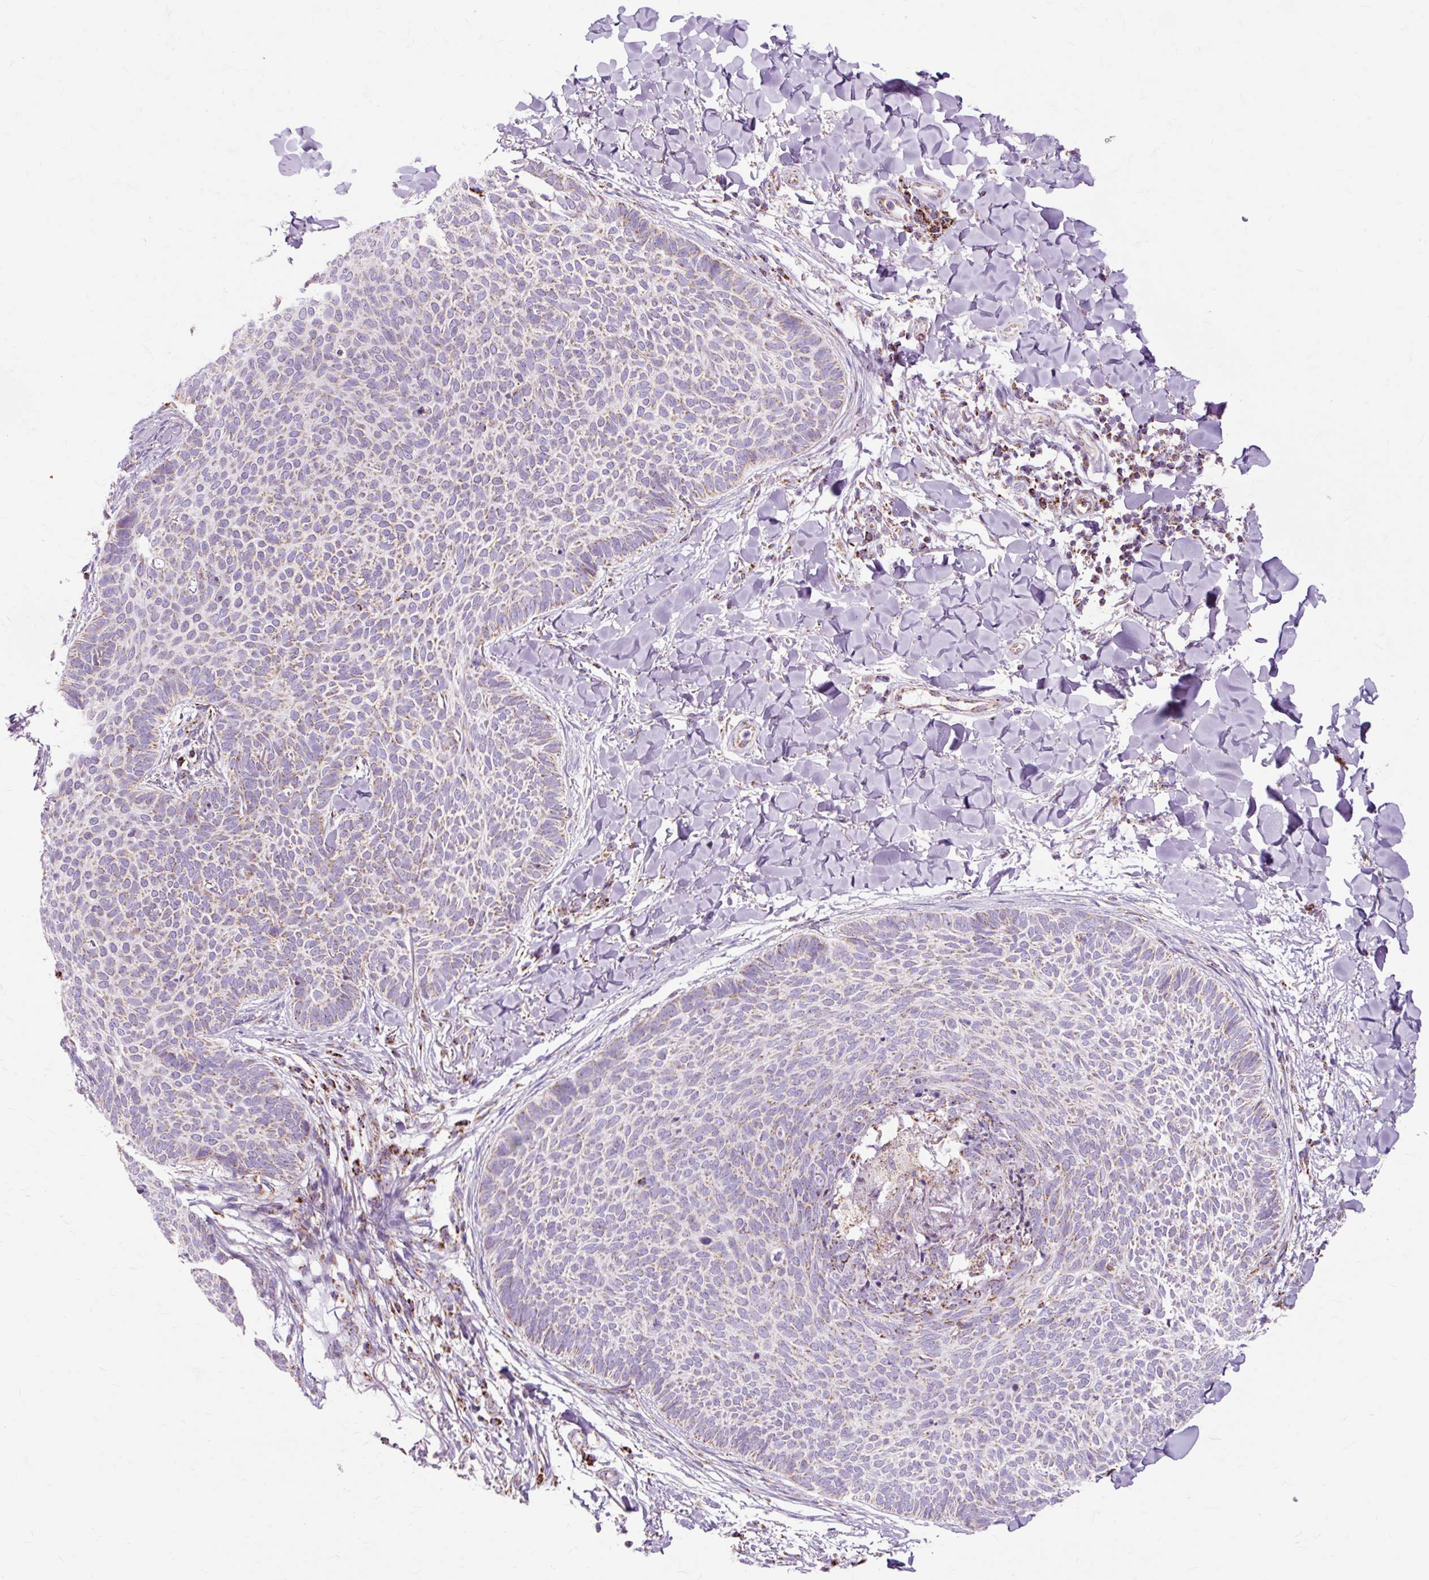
{"staining": {"intensity": "weak", "quantity": "25%-75%", "location": "cytoplasmic/membranous"}, "tissue": "skin cancer", "cell_type": "Tumor cells", "image_type": "cancer", "snomed": [{"axis": "morphology", "description": "Normal tissue, NOS"}, {"axis": "morphology", "description": "Basal cell carcinoma"}, {"axis": "topography", "description": "Skin"}], "caption": "The immunohistochemical stain shows weak cytoplasmic/membranous positivity in tumor cells of skin cancer tissue. (DAB = brown stain, brightfield microscopy at high magnification).", "gene": "DLAT", "patient": {"sex": "male", "age": 50}}